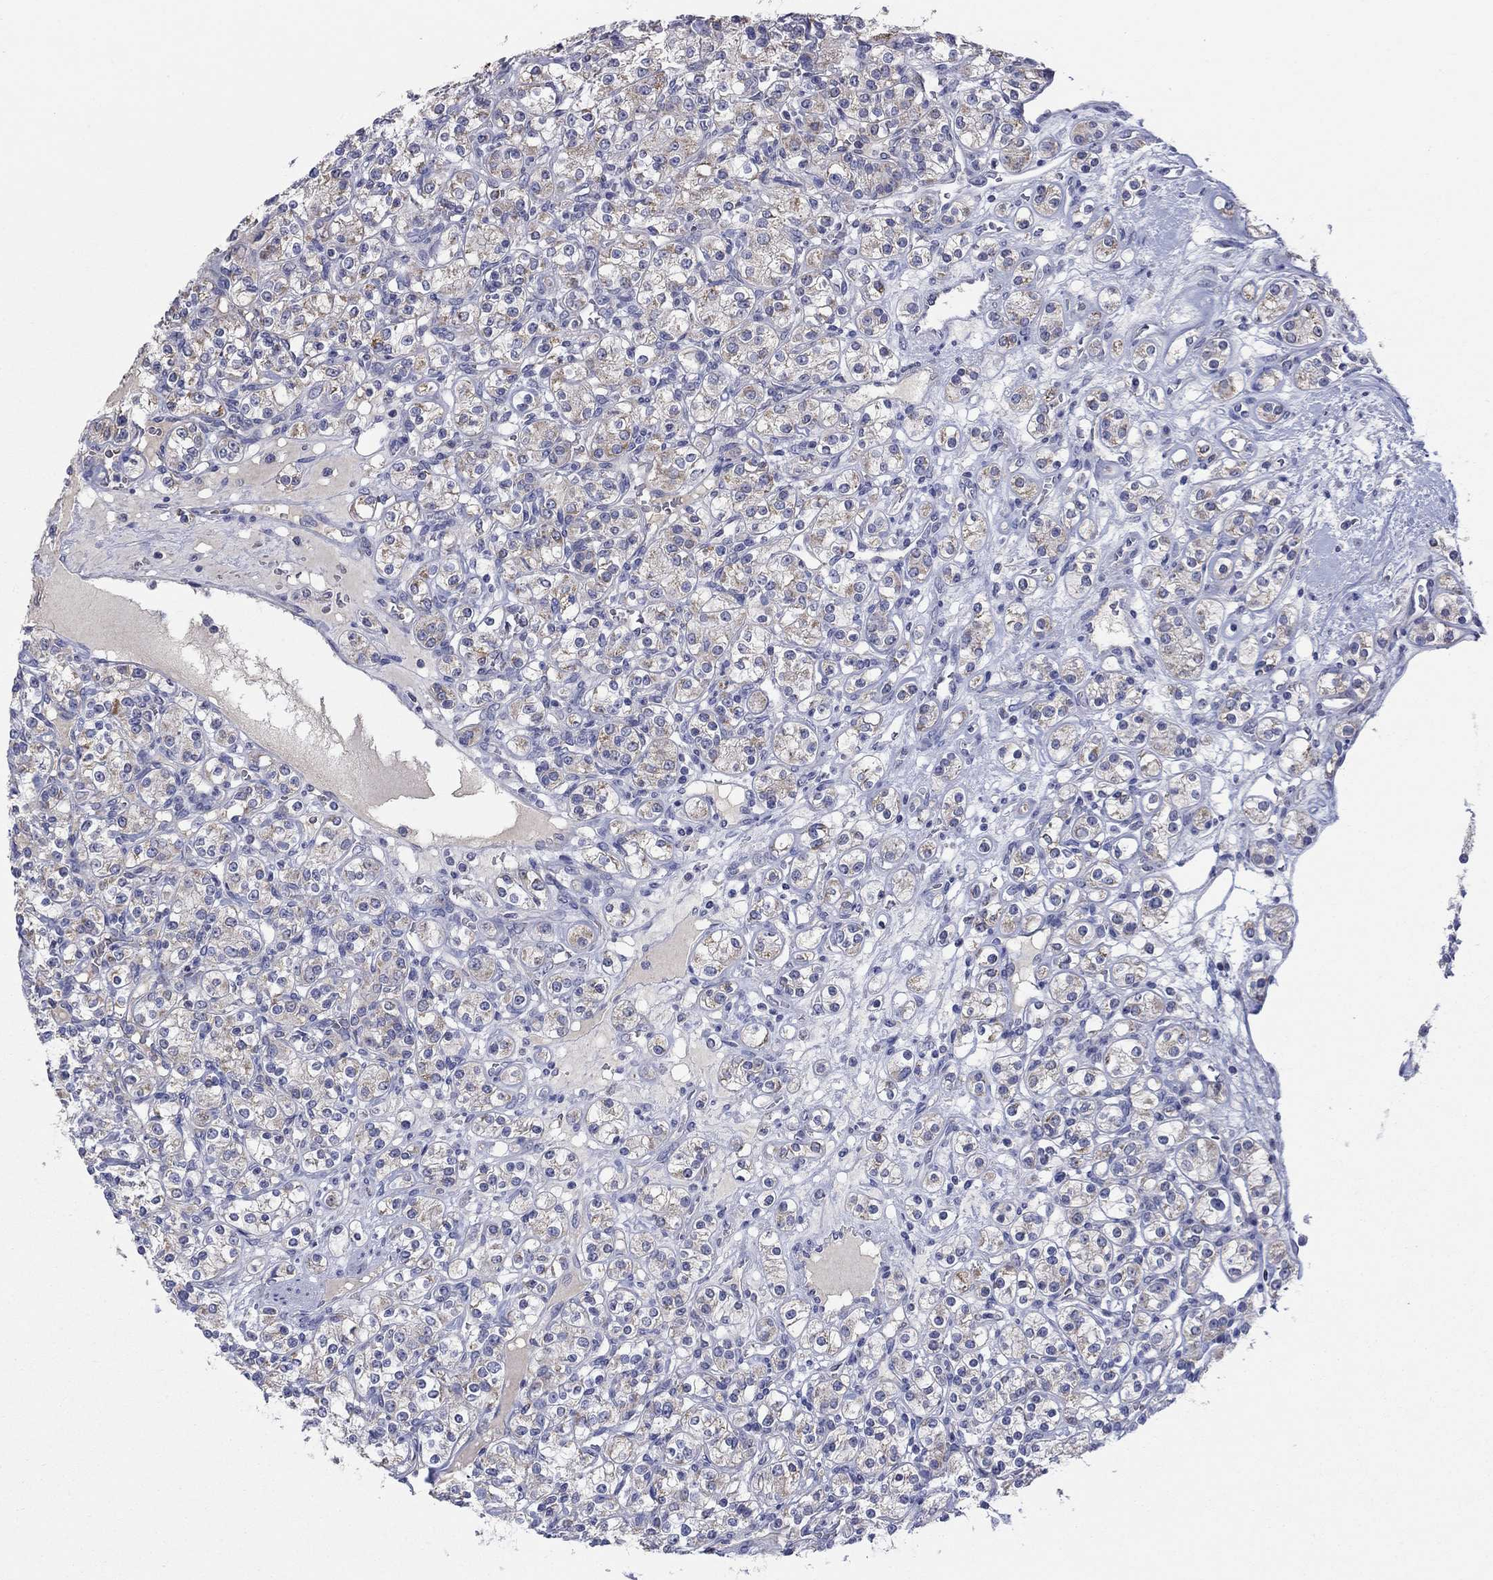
{"staining": {"intensity": "weak", "quantity": ">75%", "location": "cytoplasmic/membranous"}, "tissue": "renal cancer", "cell_type": "Tumor cells", "image_type": "cancer", "snomed": [{"axis": "morphology", "description": "Adenocarcinoma, NOS"}, {"axis": "topography", "description": "Kidney"}], "caption": "A photomicrograph of renal cancer stained for a protein shows weak cytoplasmic/membranous brown staining in tumor cells.", "gene": "CLVS1", "patient": {"sex": "male", "age": 77}}